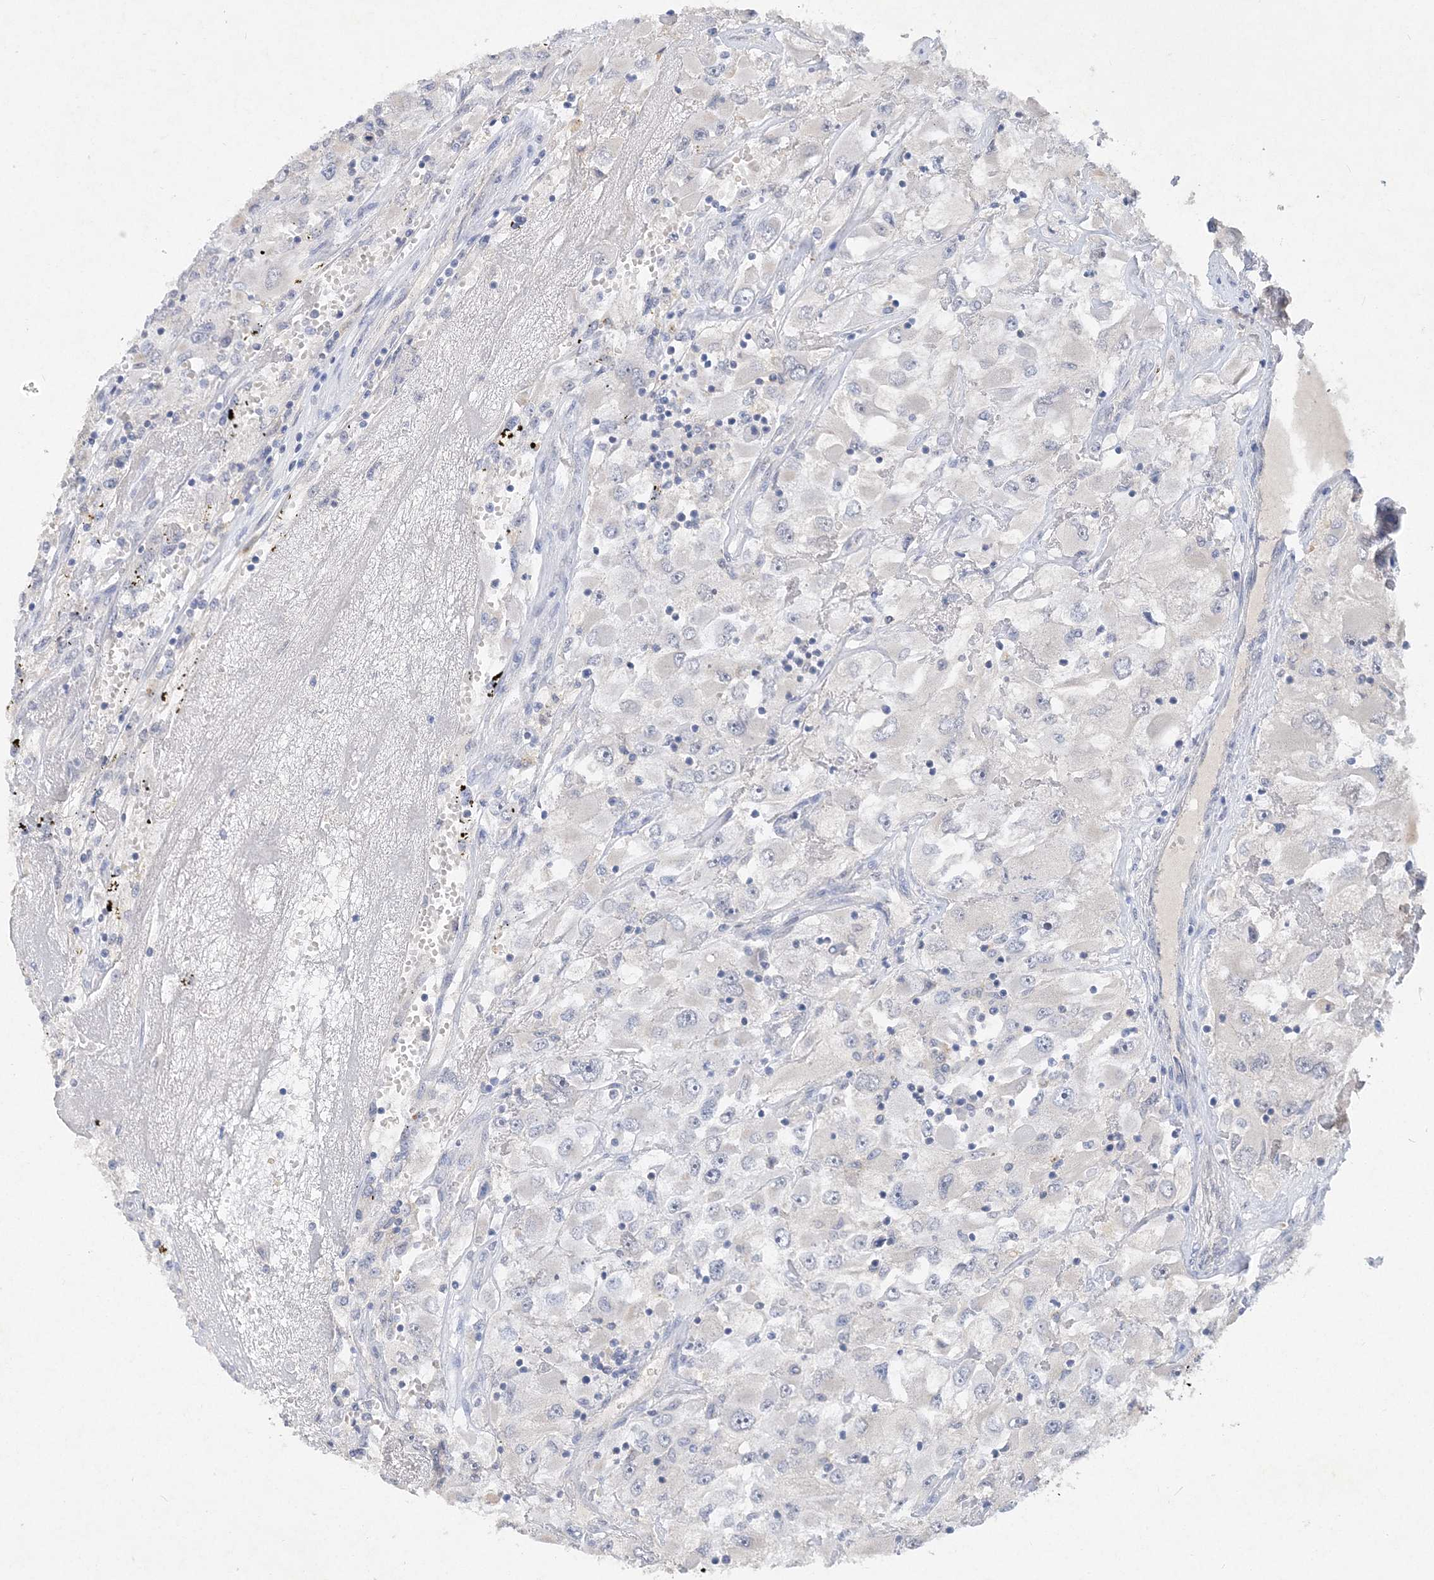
{"staining": {"intensity": "negative", "quantity": "none", "location": "none"}, "tissue": "renal cancer", "cell_type": "Tumor cells", "image_type": "cancer", "snomed": [{"axis": "morphology", "description": "Adenocarcinoma, NOS"}, {"axis": "topography", "description": "Kidney"}], "caption": "An IHC image of renal cancer (adenocarcinoma) is shown. There is no staining in tumor cells of renal cancer (adenocarcinoma).", "gene": "C11orf58", "patient": {"sex": "female", "age": 52}}